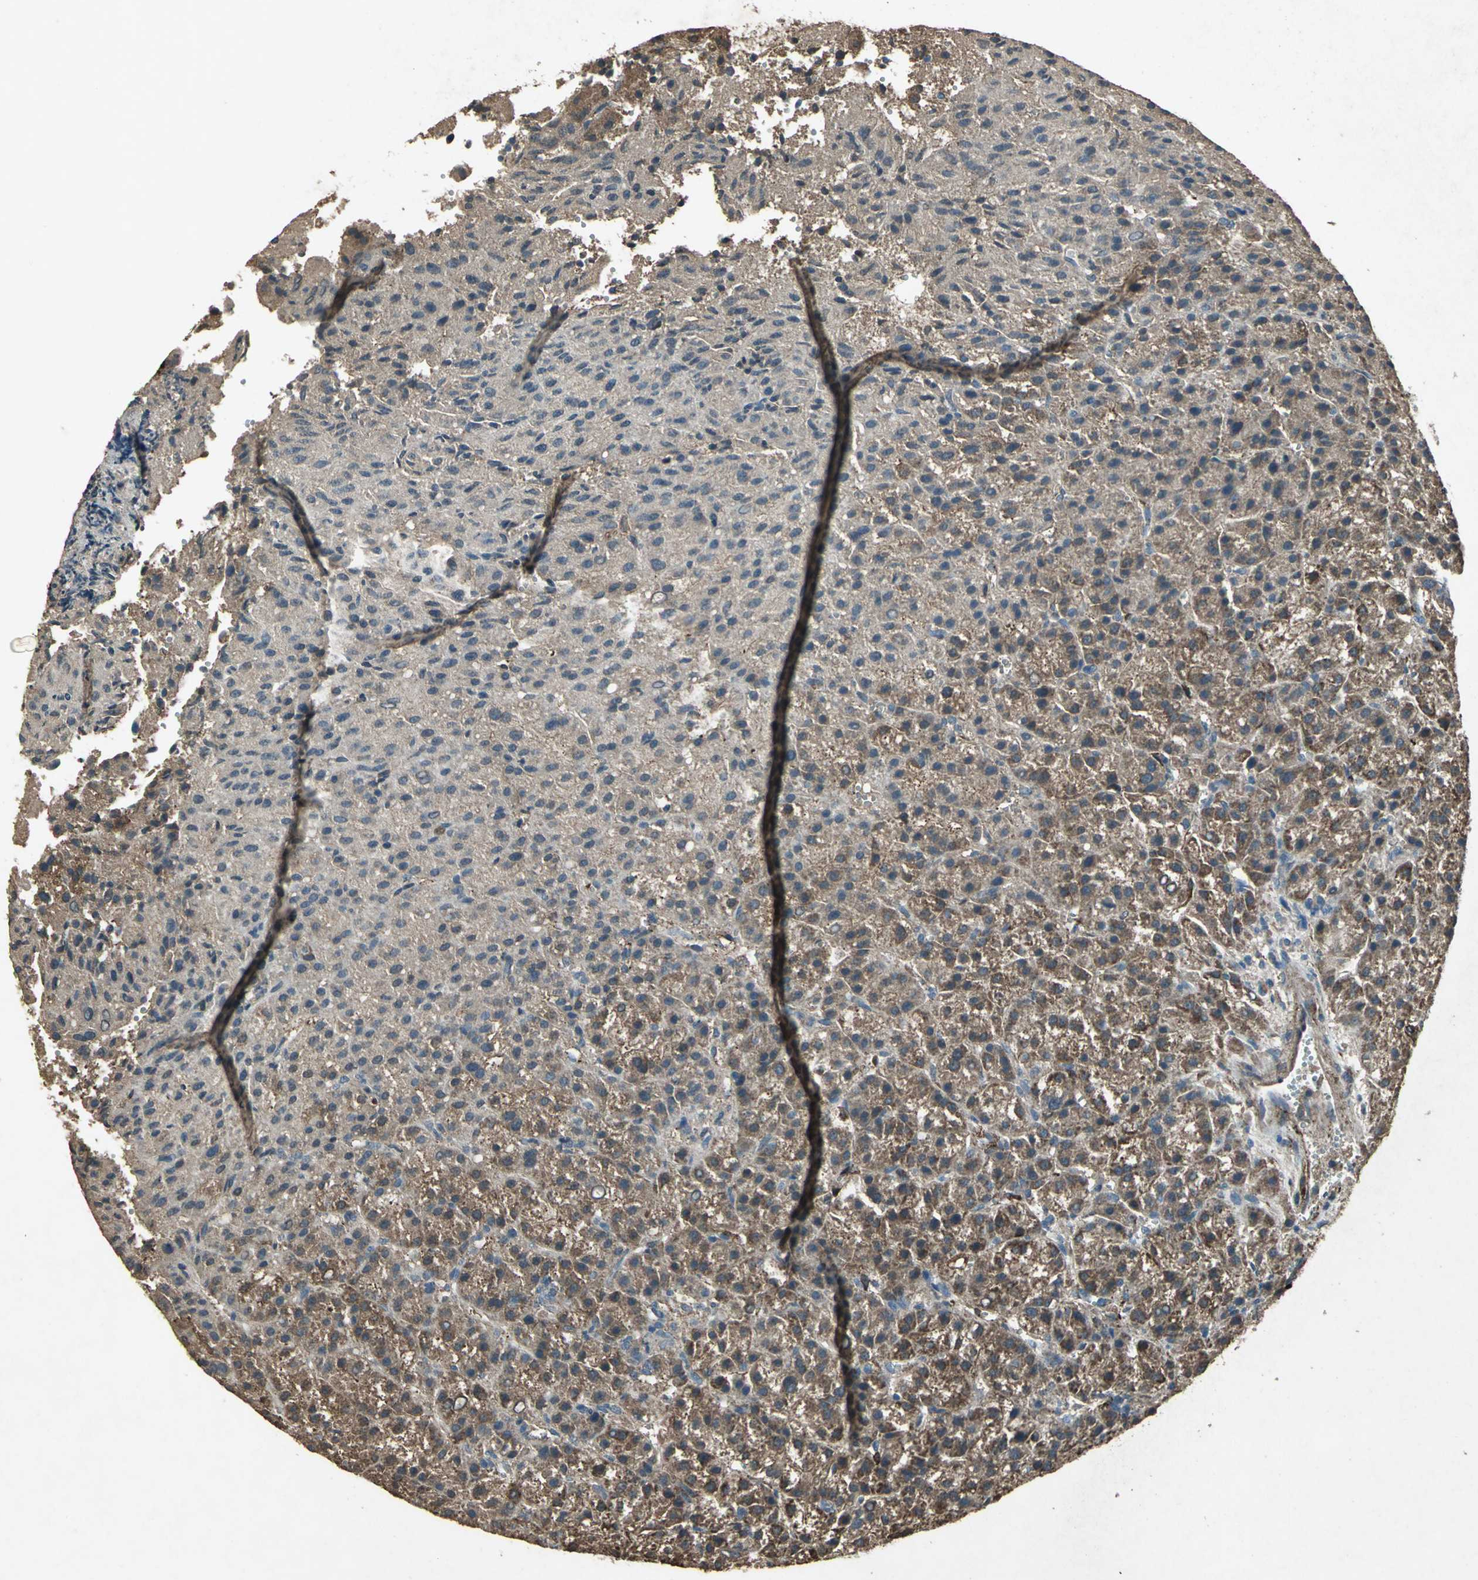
{"staining": {"intensity": "moderate", "quantity": ">75%", "location": "cytoplasmic/membranous"}, "tissue": "liver cancer", "cell_type": "Tumor cells", "image_type": "cancer", "snomed": [{"axis": "morphology", "description": "Carcinoma, Hepatocellular, NOS"}, {"axis": "topography", "description": "Liver"}], "caption": "About >75% of tumor cells in liver cancer reveal moderate cytoplasmic/membranous protein positivity as visualized by brown immunohistochemical staining.", "gene": "SEPTIN4", "patient": {"sex": "female", "age": 58}}